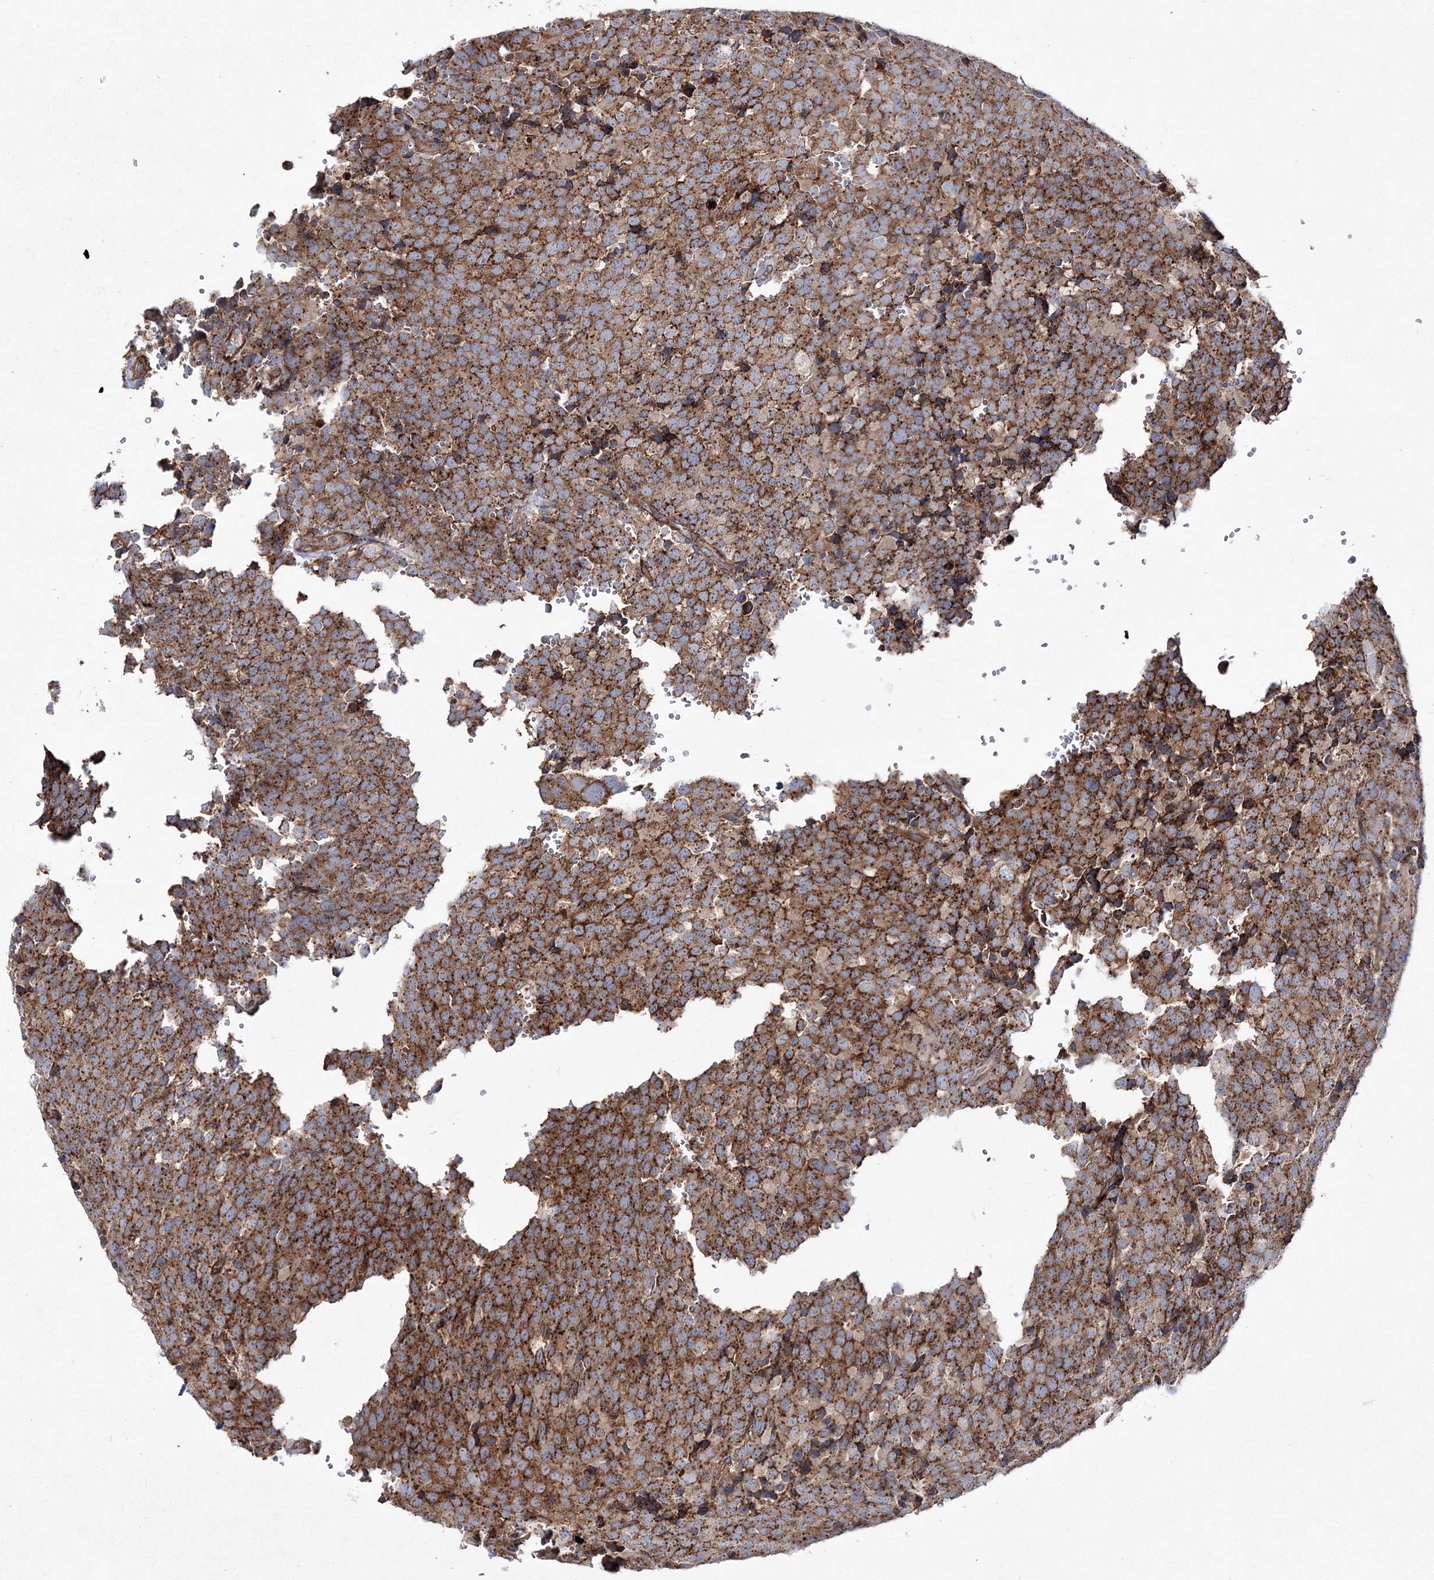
{"staining": {"intensity": "moderate", "quantity": ">75%", "location": "cytoplasmic/membranous"}, "tissue": "testis cancer", "cell_type": "Tumor cells", "image_type": "cancer", "snomed": [{"axis": "morphology", "description": "Seminoma, NOS"}, {"axis": "topography", "description": "Testis"}], "caption": "A photomicrograph showing moderate cytoplasmic/membranous staining in approximately >75% of tumor cells in testis cancer, as visualized by brown immunohistochemical staining.", "gene": "DNAJC13", "patient": {"sex": "male", "age": 71}}